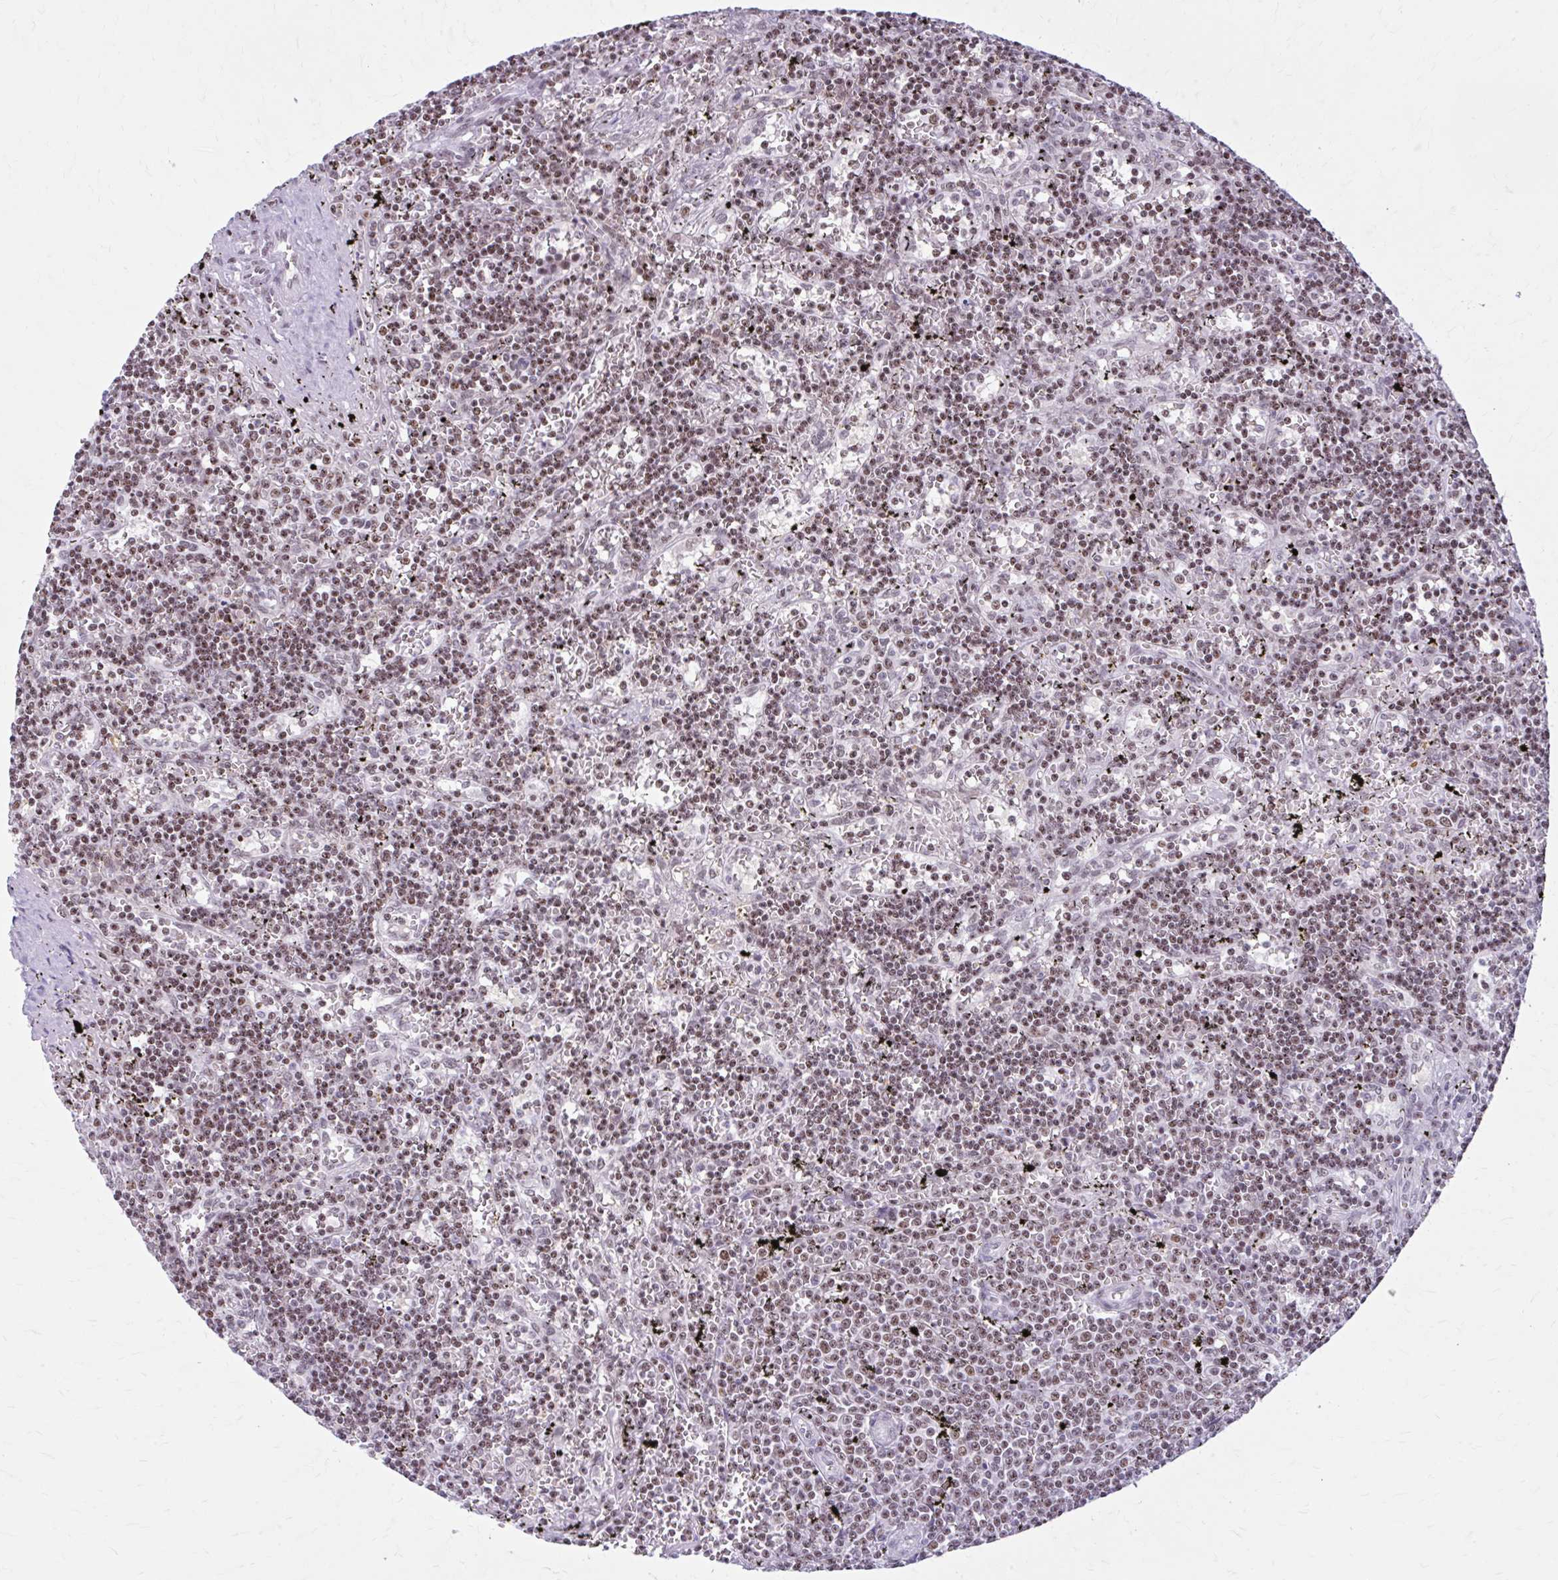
{"staining": {"intensity": "moderate", "quantity": ">75%", "location": "nuclear"}, "tissue": "lymphoma", "cell_type": "Tumor cells", "image_type": "cancer", "snomed": [{"axis": "morphology", "description": "Malignant lymphoma, non-Hodgkin's type, Low grade"}, {"axis": "topography", "description": "Spleen"}], "caption": "Brown immunohistochemical staining in human lymphoma reveals moderate nuclear staining in about >75% of tumor cells. The protein is stained brown, and the nuclei are stained in blue (DAB (3,3'-diaminobenzidine) IHC with brightfield microscopy, high magnification).", "gene": "PABIR1", "patient": {"sex": "male", "age": 60}}